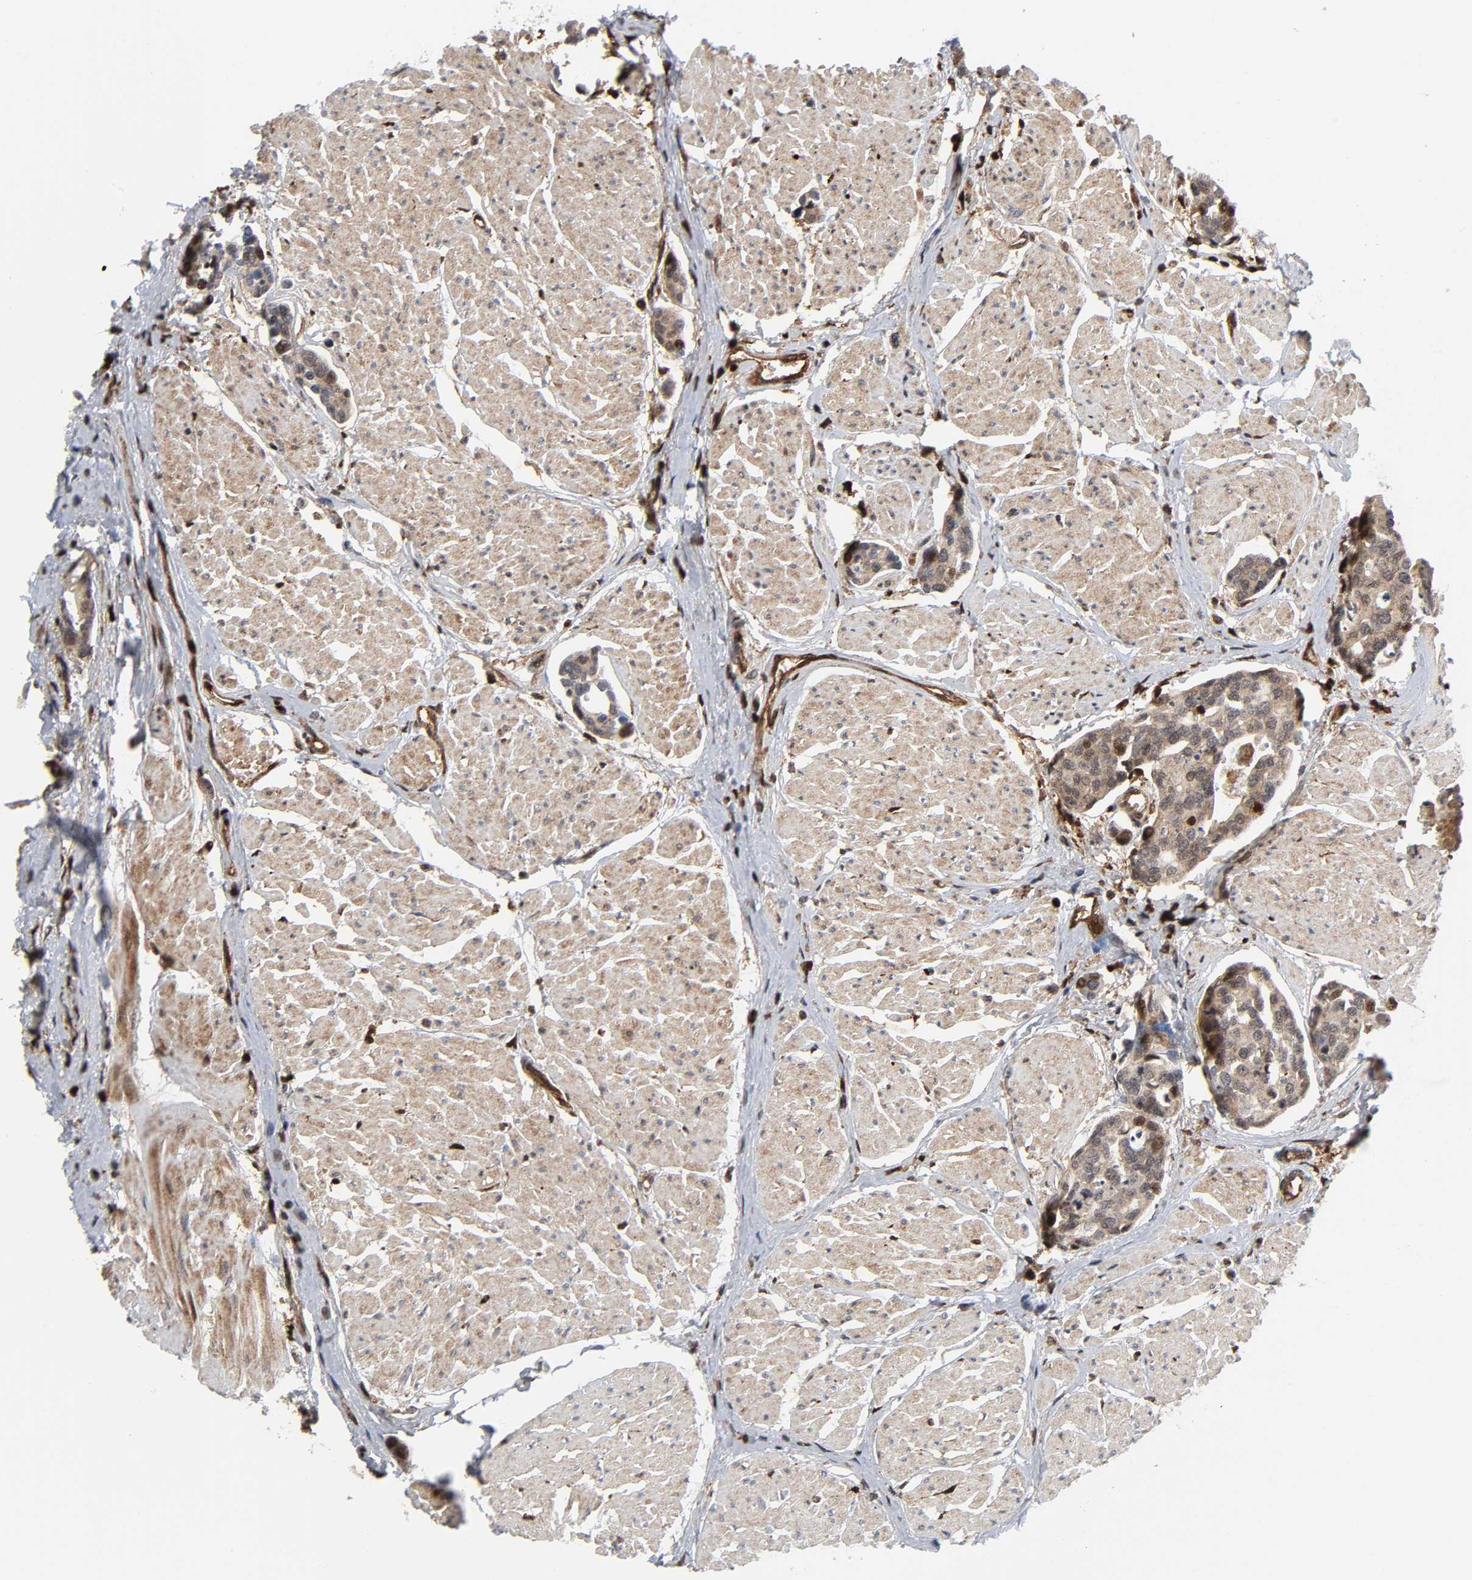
{"staining": {"intensity": "weak", "quantity": ">75%", "location": "cytoplasmic/membranous"}, "tissue": "urothelial cancer", "cell_type": "Tumor cells", "image_type": "cancer", "snomed": [{"axis": "morphology", "description": "Urothelial carcinoma, High grade"}, {"axis": "topography", "description": "Urinary bladder"}], "caption": "DAB immunohistochemical staining of urothelial cancer exhibits weak cytoplasmic/membranous protein positivity in about >75% of tumor cells. The protein of interest is shown in brown color, while the nuclei are stained blue.", "gene": "MAPK1", "patient": {"sex": "male", "age": 78}}